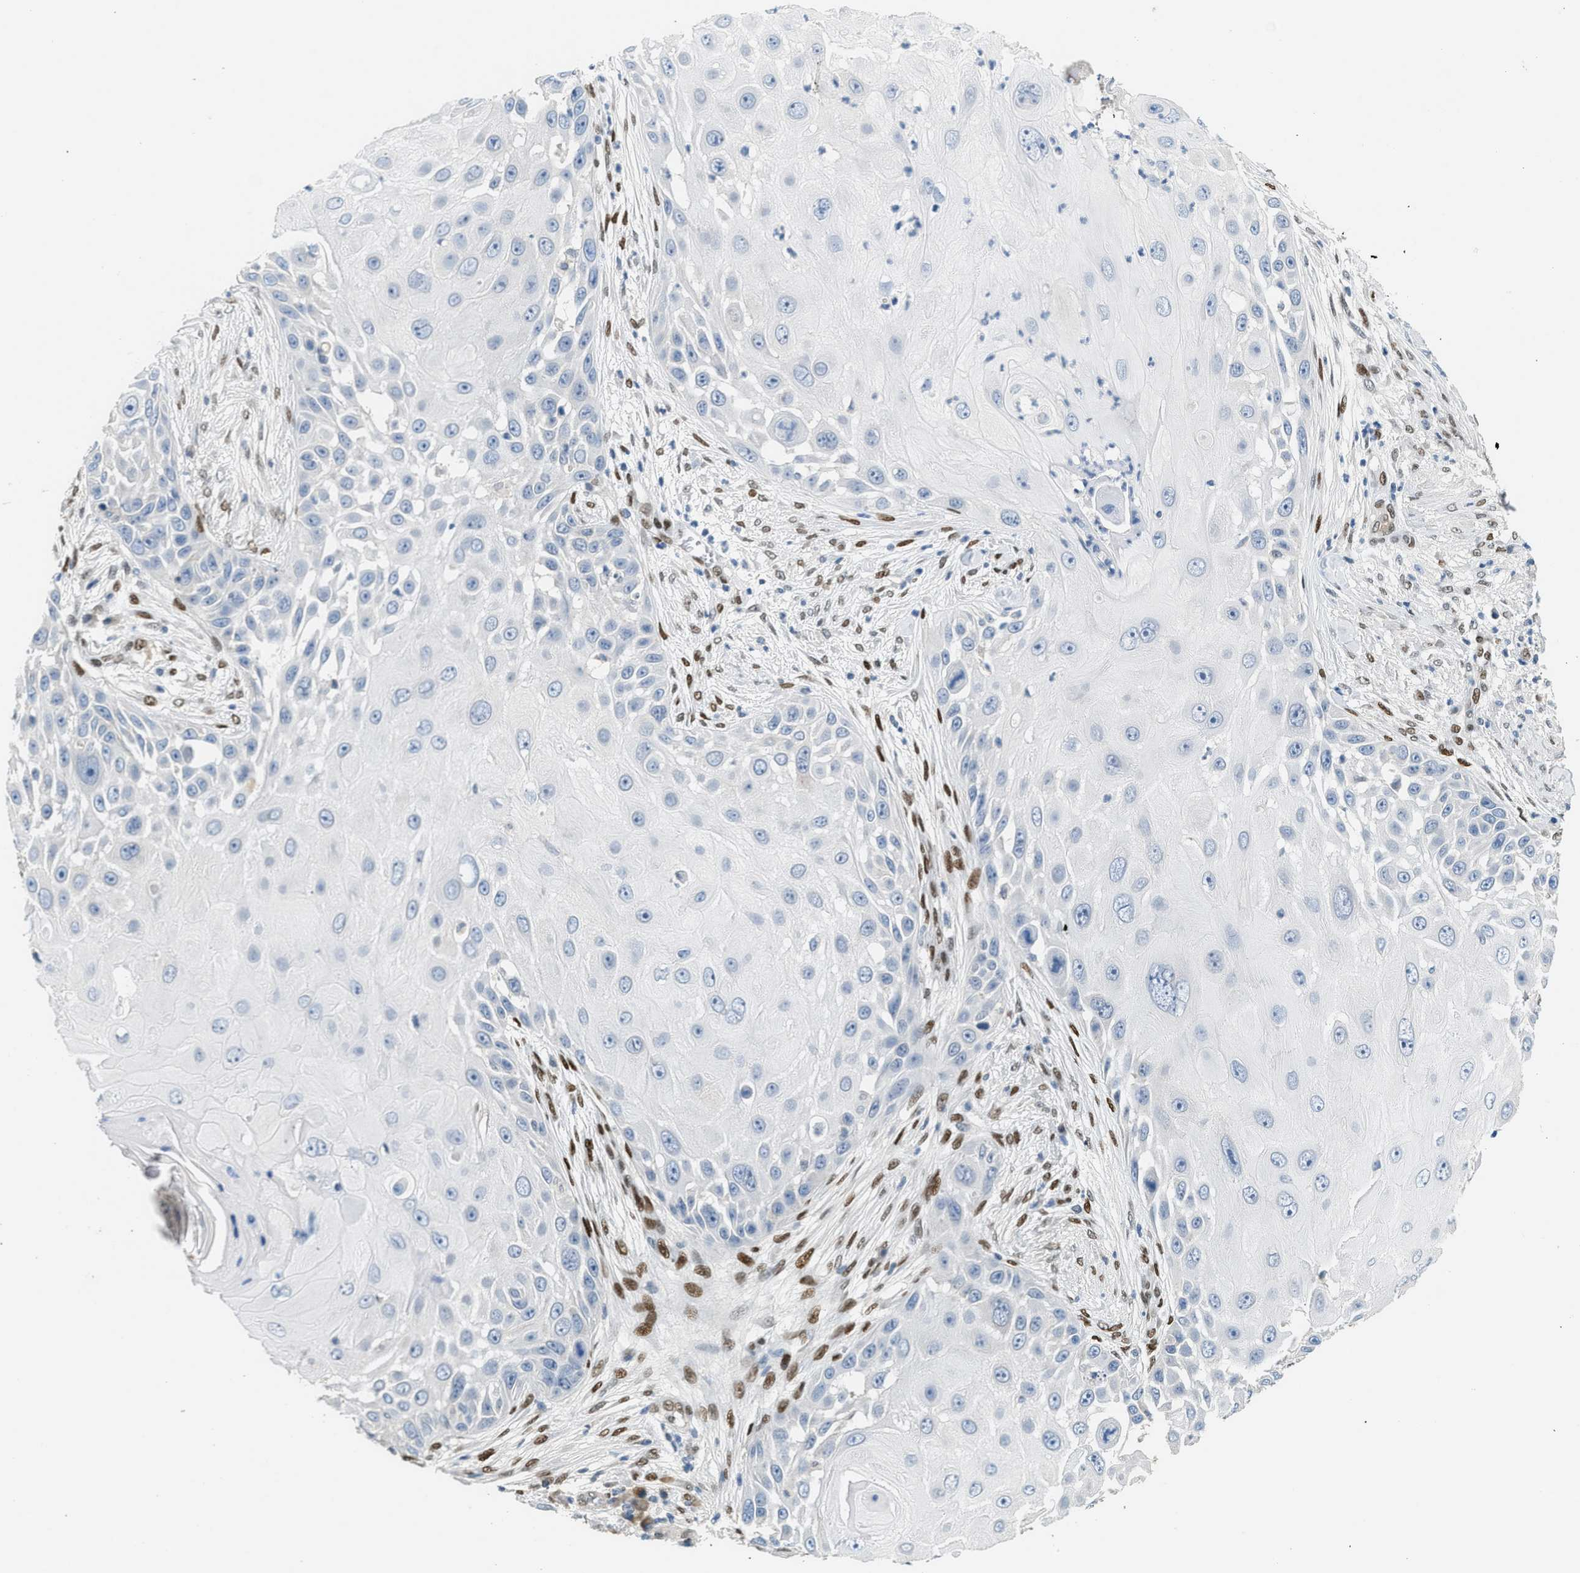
{"staining": {"intensity": "negative", "quantity": "none", "location": "none"}, "tissue": "skin cancer", "cell_type": "Tumor cells", "image_type": "cancer", "snomed": [{"axis": "morphology", "description": "Squamous cell carcinoma, NOS"}, {"axis": "topography", "description": "Skin"}], "caption": "Tumor cells show no significant positivity in skin squamous cell carcinoma.", "gene": "ZBTB20", "patient": {"sex": "female", "age": 44}}